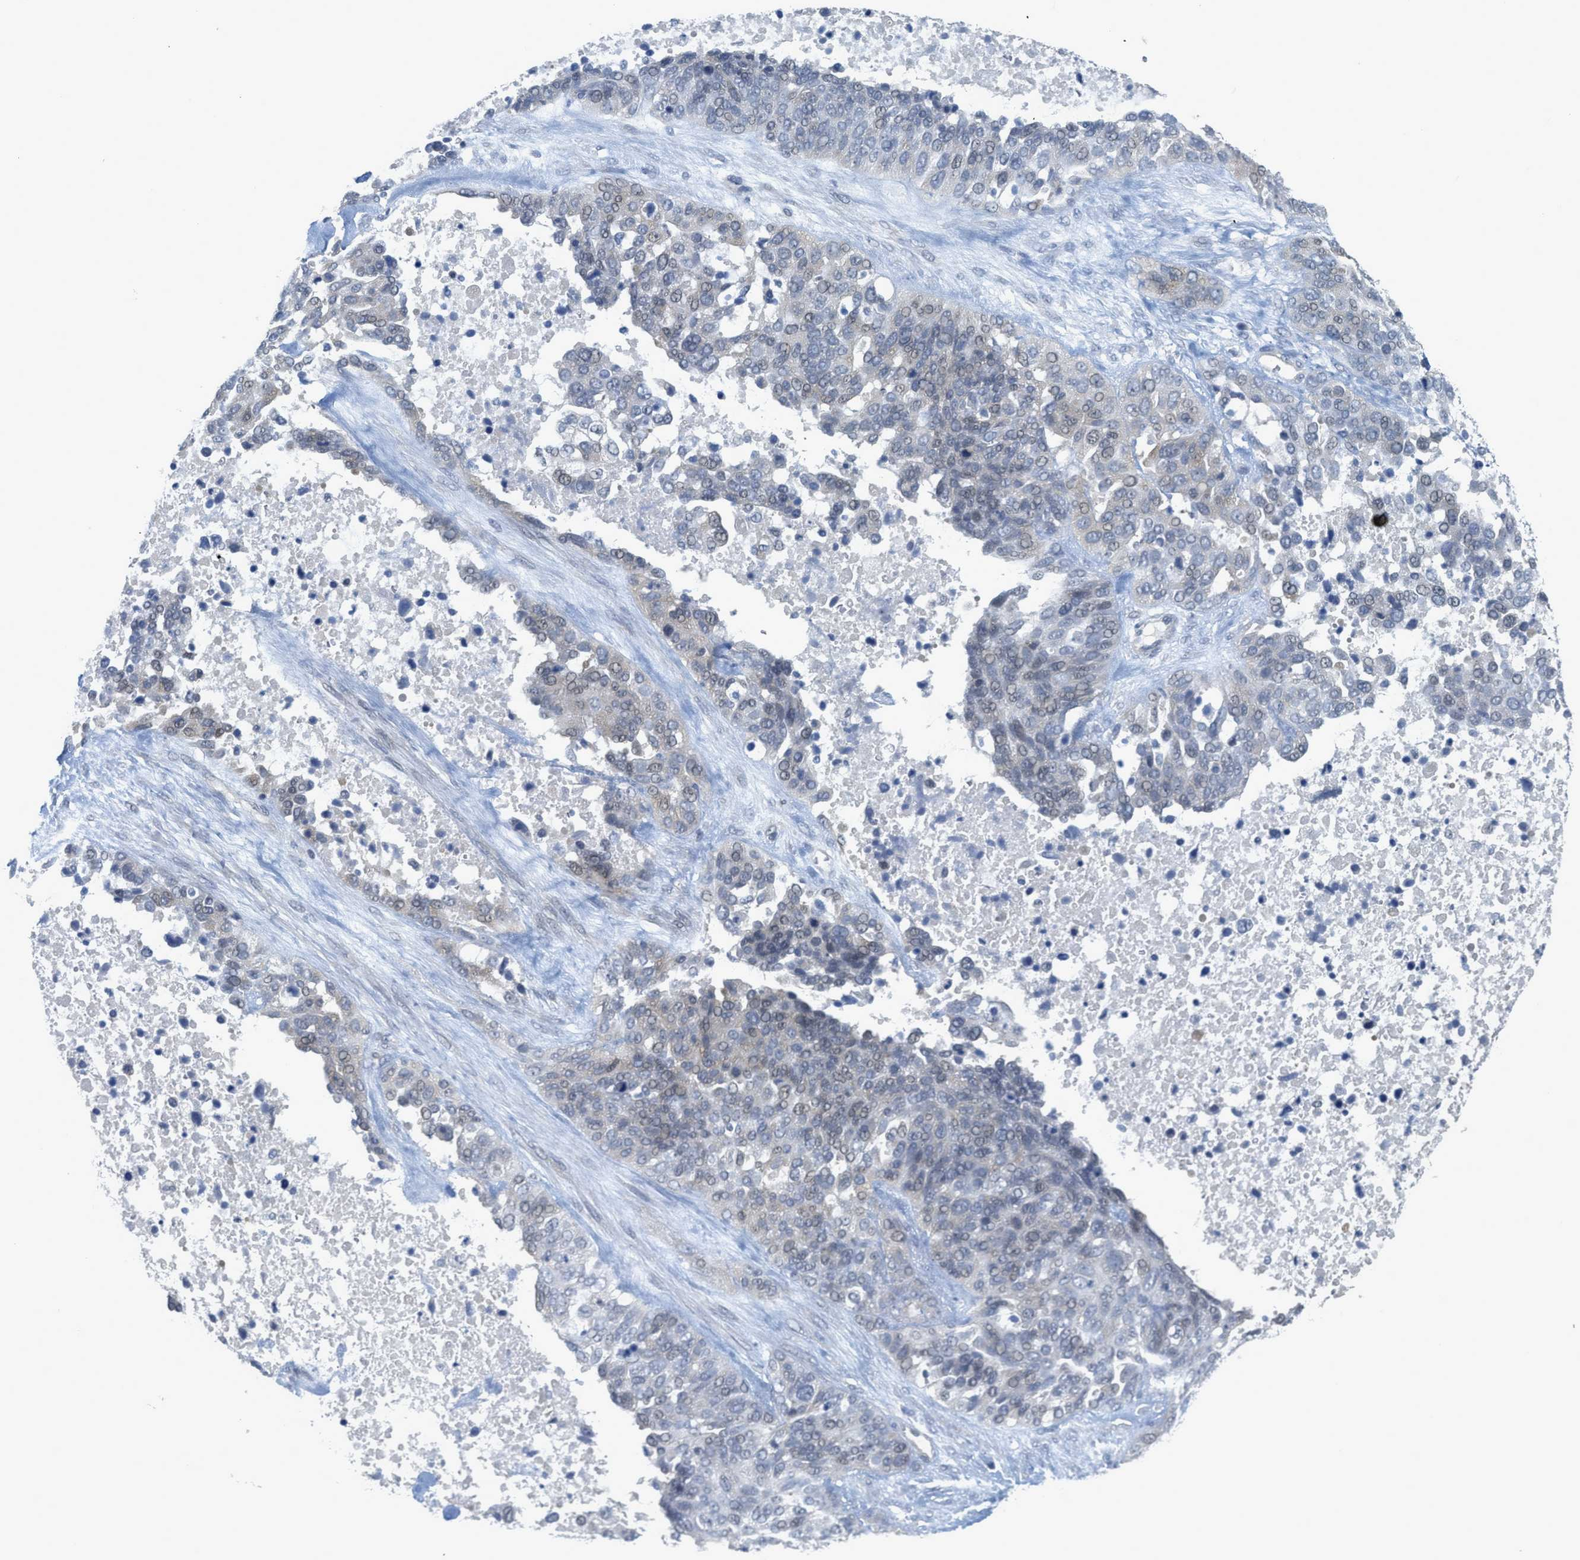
{"staining": {"intensity": "negative", "quantity": "none", "location": "none"}, "tissue": "ovarian cancer", "cell_type": "Tumor cells", "image_type": "cancer", "snomed": [{"axis": "morphology", "description": "Cystadenocarcinoma, serous, NOS"}, {"axis": "topography", "description": "Ovary"}], "caption": "This is an IHC image of human ovarian serous cystadenocarcinoma. There is no positivity in tumor cells.", "gene": "TNFAIP1", "patient": {"sex": "female", "age": 44}}